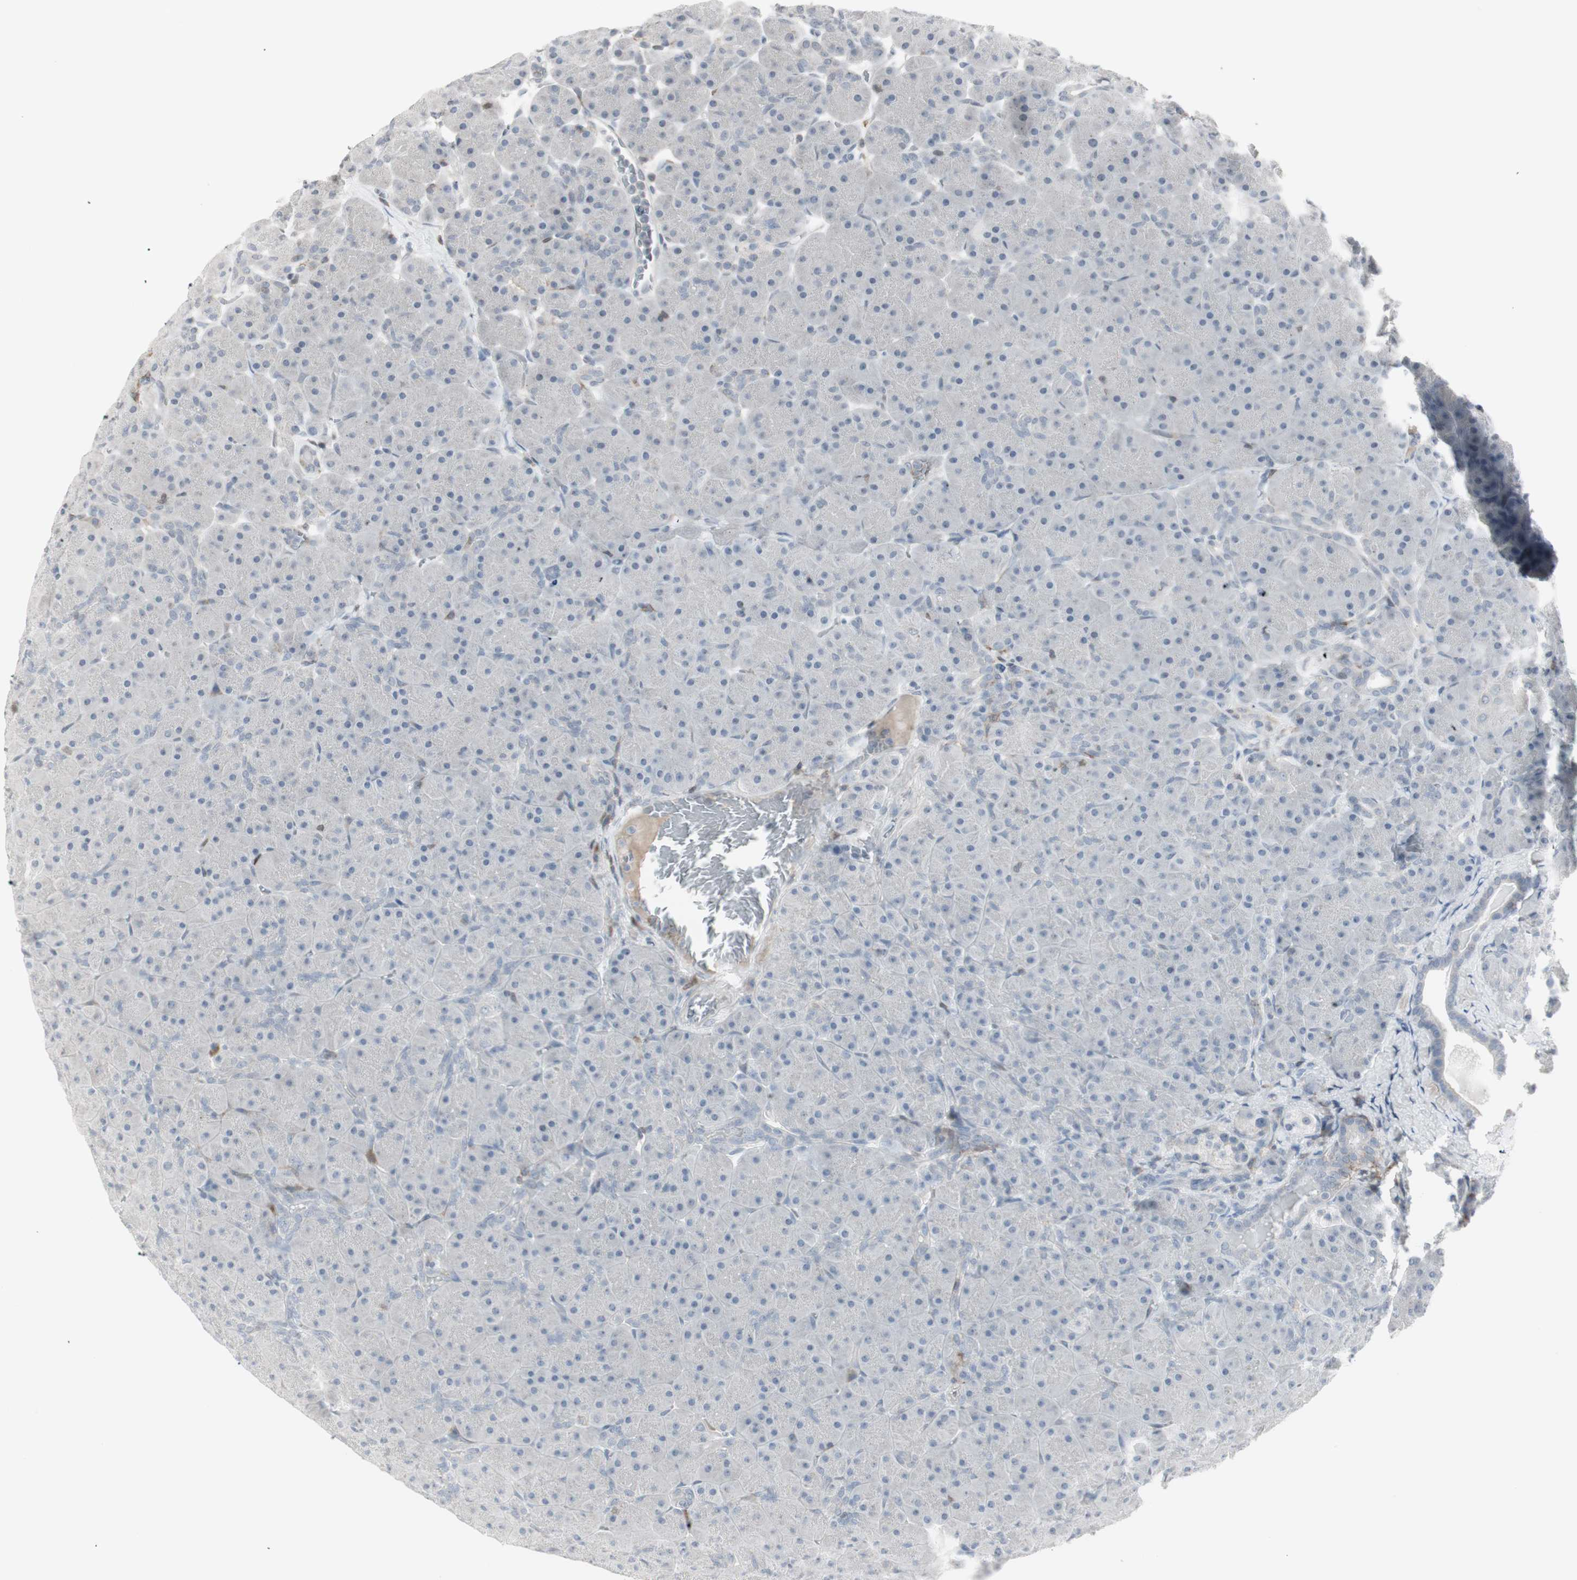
{"staining": {"intensity": "negative", "quantity": "none", "location": "none"}, "tissue": "pancreas", "cell_type": "Exocrine glandular cells", "image_type": "normal", "snomed": [{"axis": "morphology", "description": "Normal tissue, NOS"}, {"axis": "topography", "description": "Pancreas"}], "caption": "High power microscopy micrograph of an IHC image of normal pancreas, revealing no significant expression in exocrine glandular cells. (Immunohistochemistry, brightfield microscopy, high magnification).", "gene": "MAP4K4", "patient": {"sex": "male", "age": 66}}